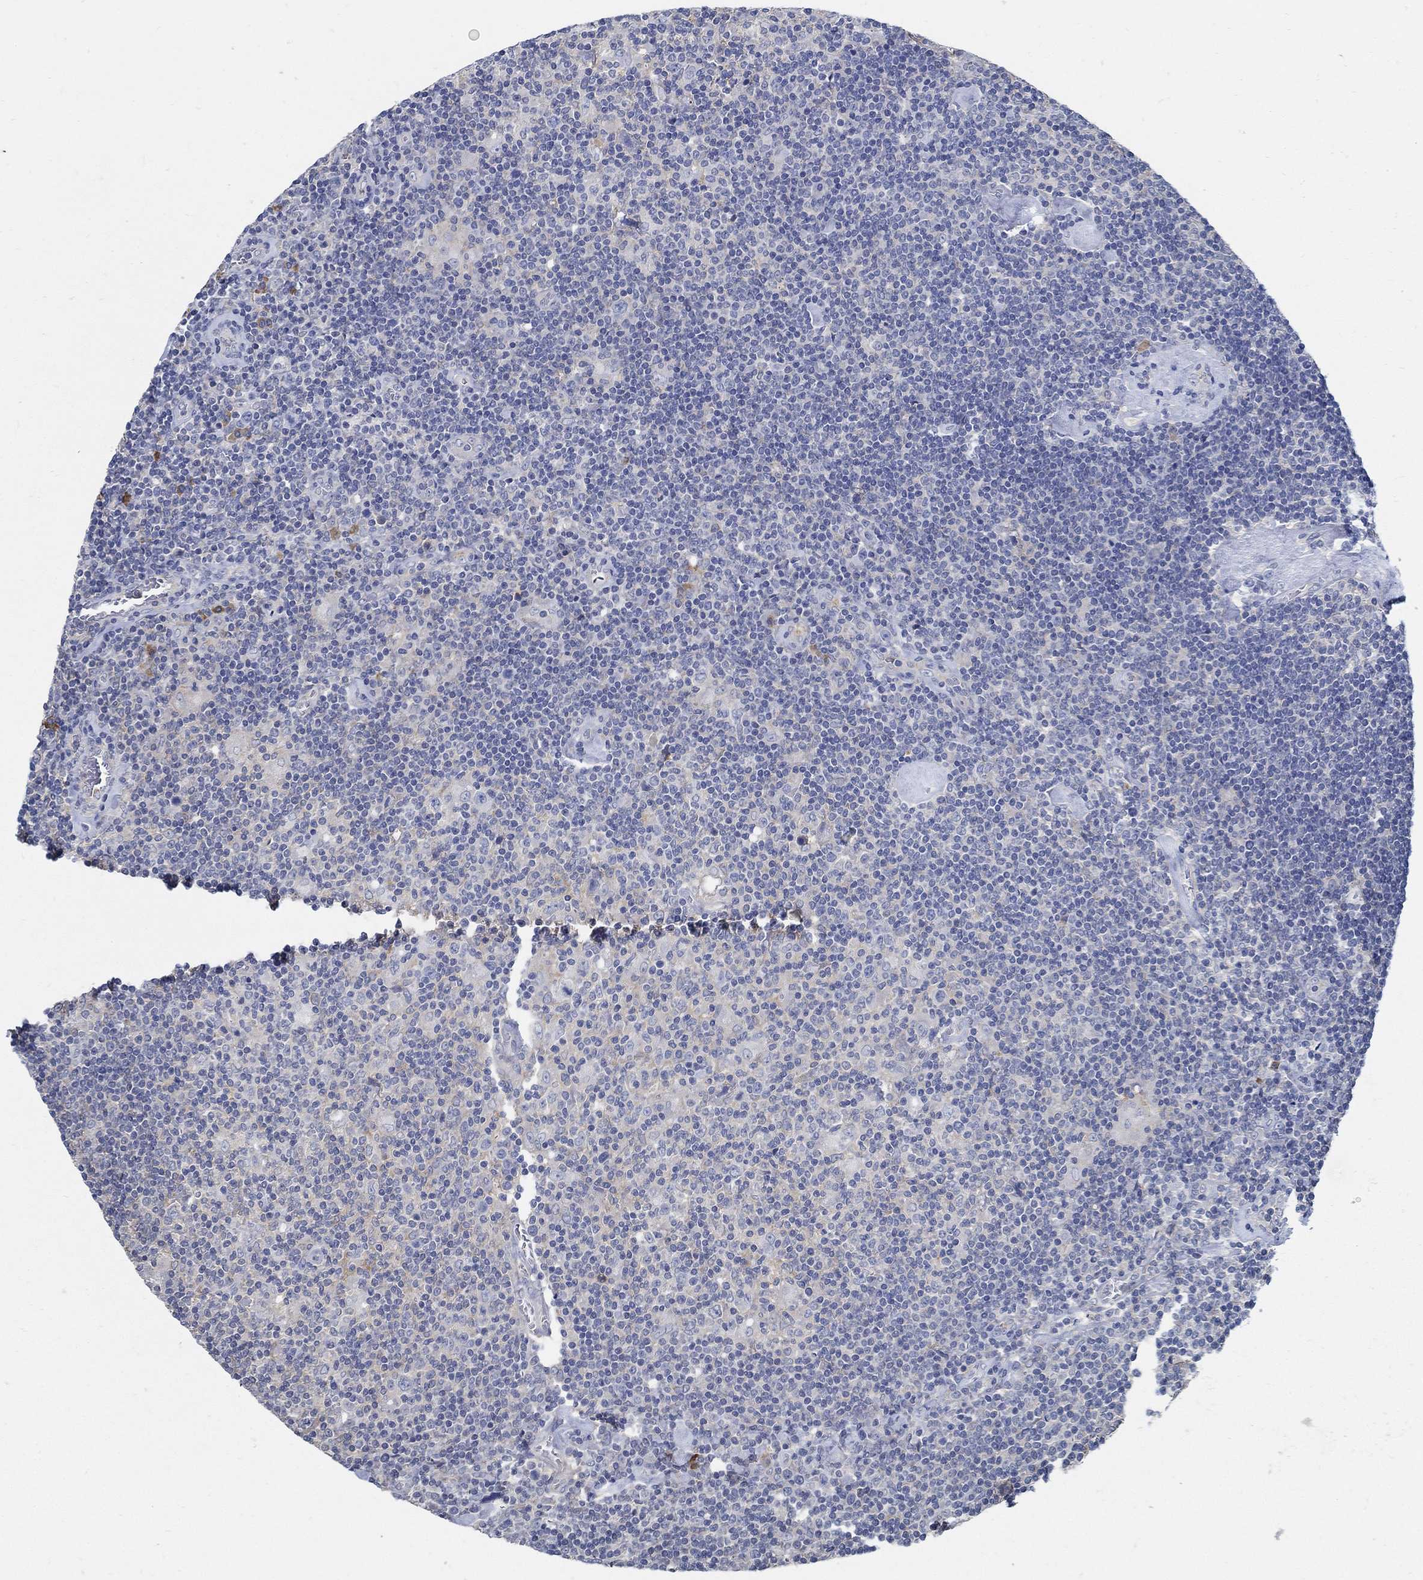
{"staining": {"intensity": "negative", "quantity": "none", "location": "none"}, "tissue": "lymphoma", "cell_type": "Tumor cells", "image_type": "cancer", "snomed": [{"axis": "morphology", "description": "Hodgkin's disease, NOS"}, {"axis": "topography", "description": "Lymph node"}], "caption": "A high-resolution image shows immunohistochemistry (IHC) staining of Hodgkin's disease, which displays no significant positivity in tumor cells.", "gene": "PCDH11X", "patient": {"sex": "male", "age": 40}}